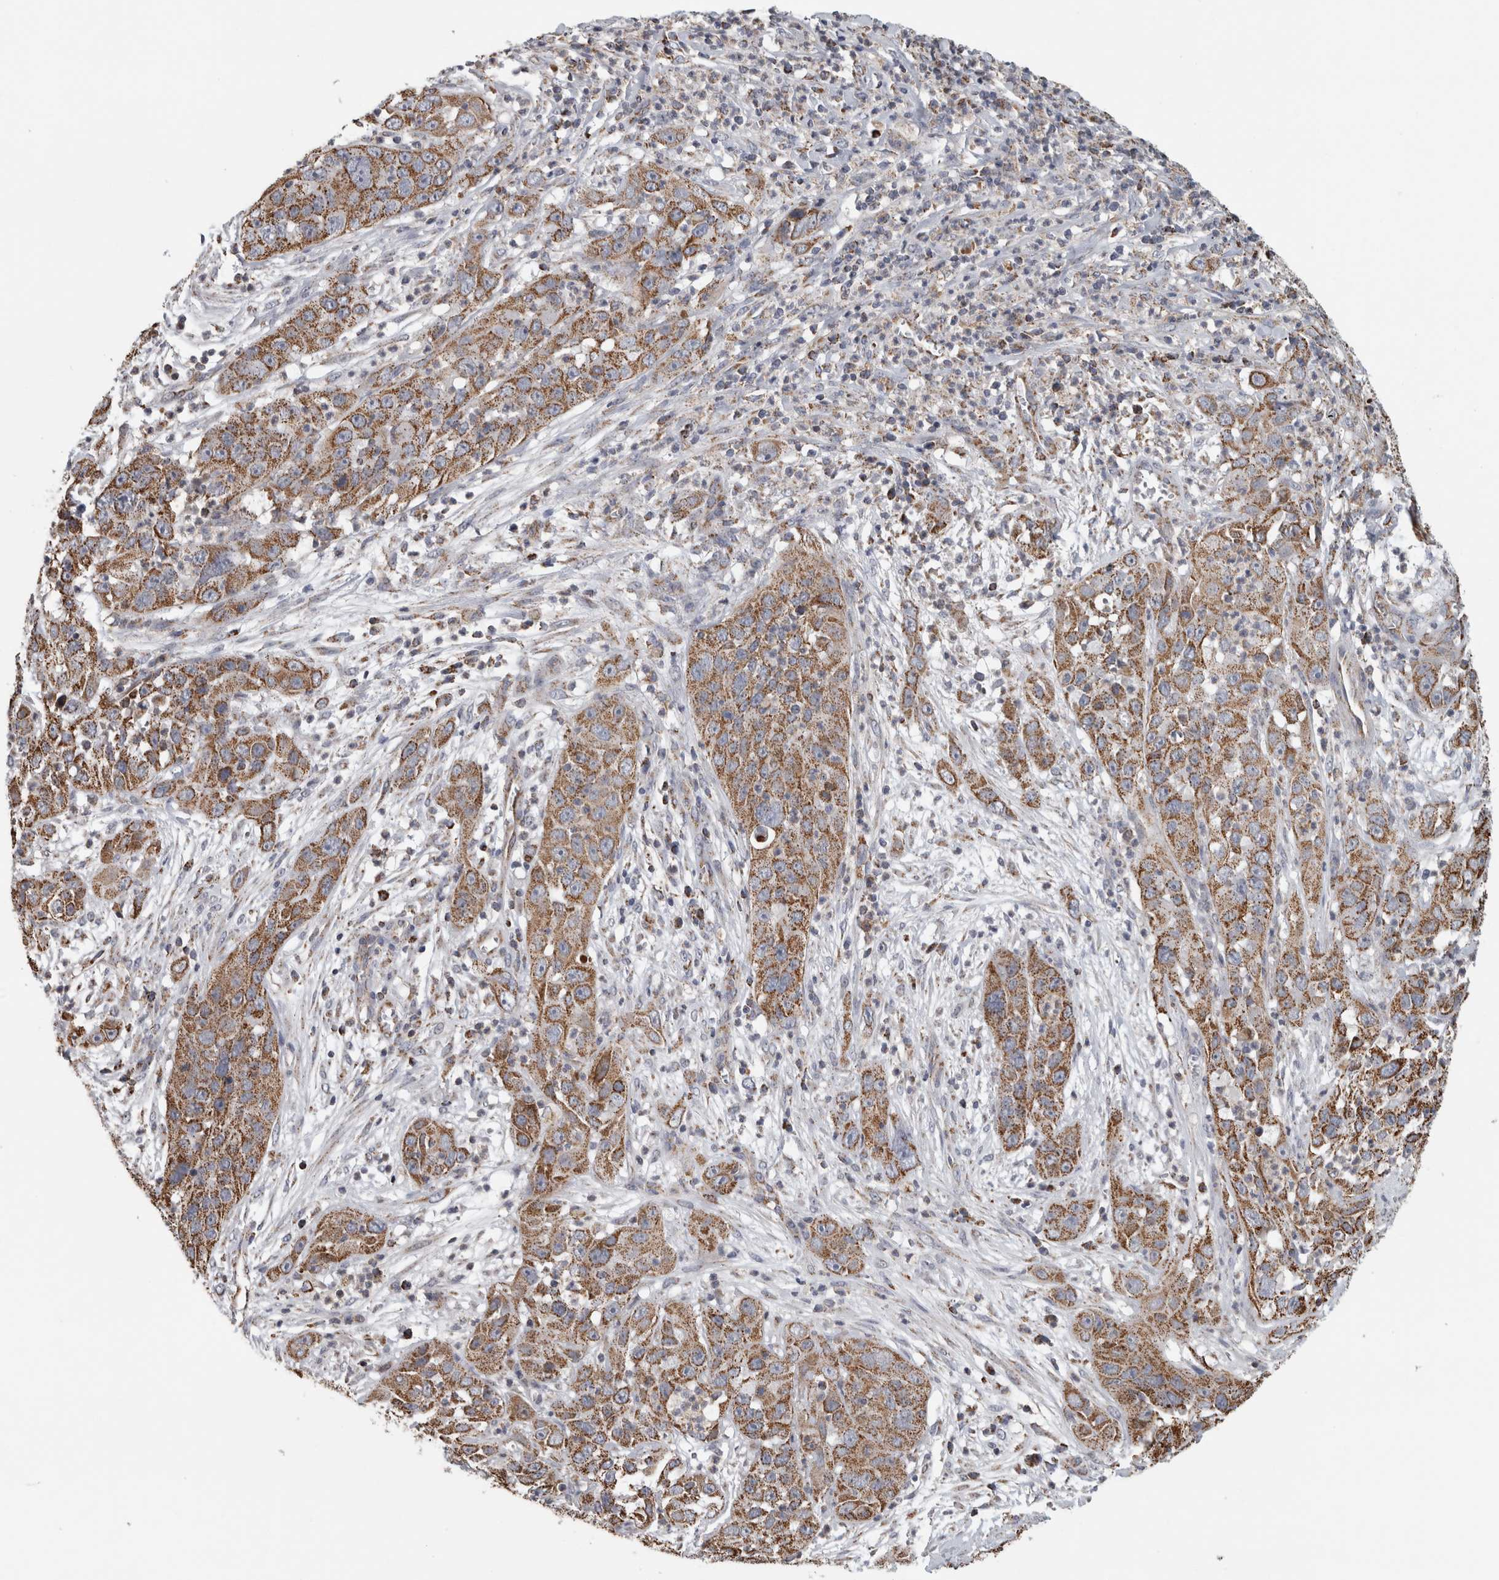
{"staining": {"intensity": "moderate", "quantity": ">75%", "location": "cytoplasmic/membranous"}, "tissue": "cervical cancer", "cell_type": "Tumor cells", "image_type": "cancer", "snomed": [{"axis": "morphology", "description": "Squamous cell carcinoma, NOS"}, {"axis": "topography", "description": "Cervix"}], "caption": "Immunohistochemical staining of human cervical cancer reveals medium levels of moderate cytoplasmic/membranous expression in about >75% of tumor cells.", "gene": "ST8SIA1", "patient": {"sex": "female", "age": 32}}